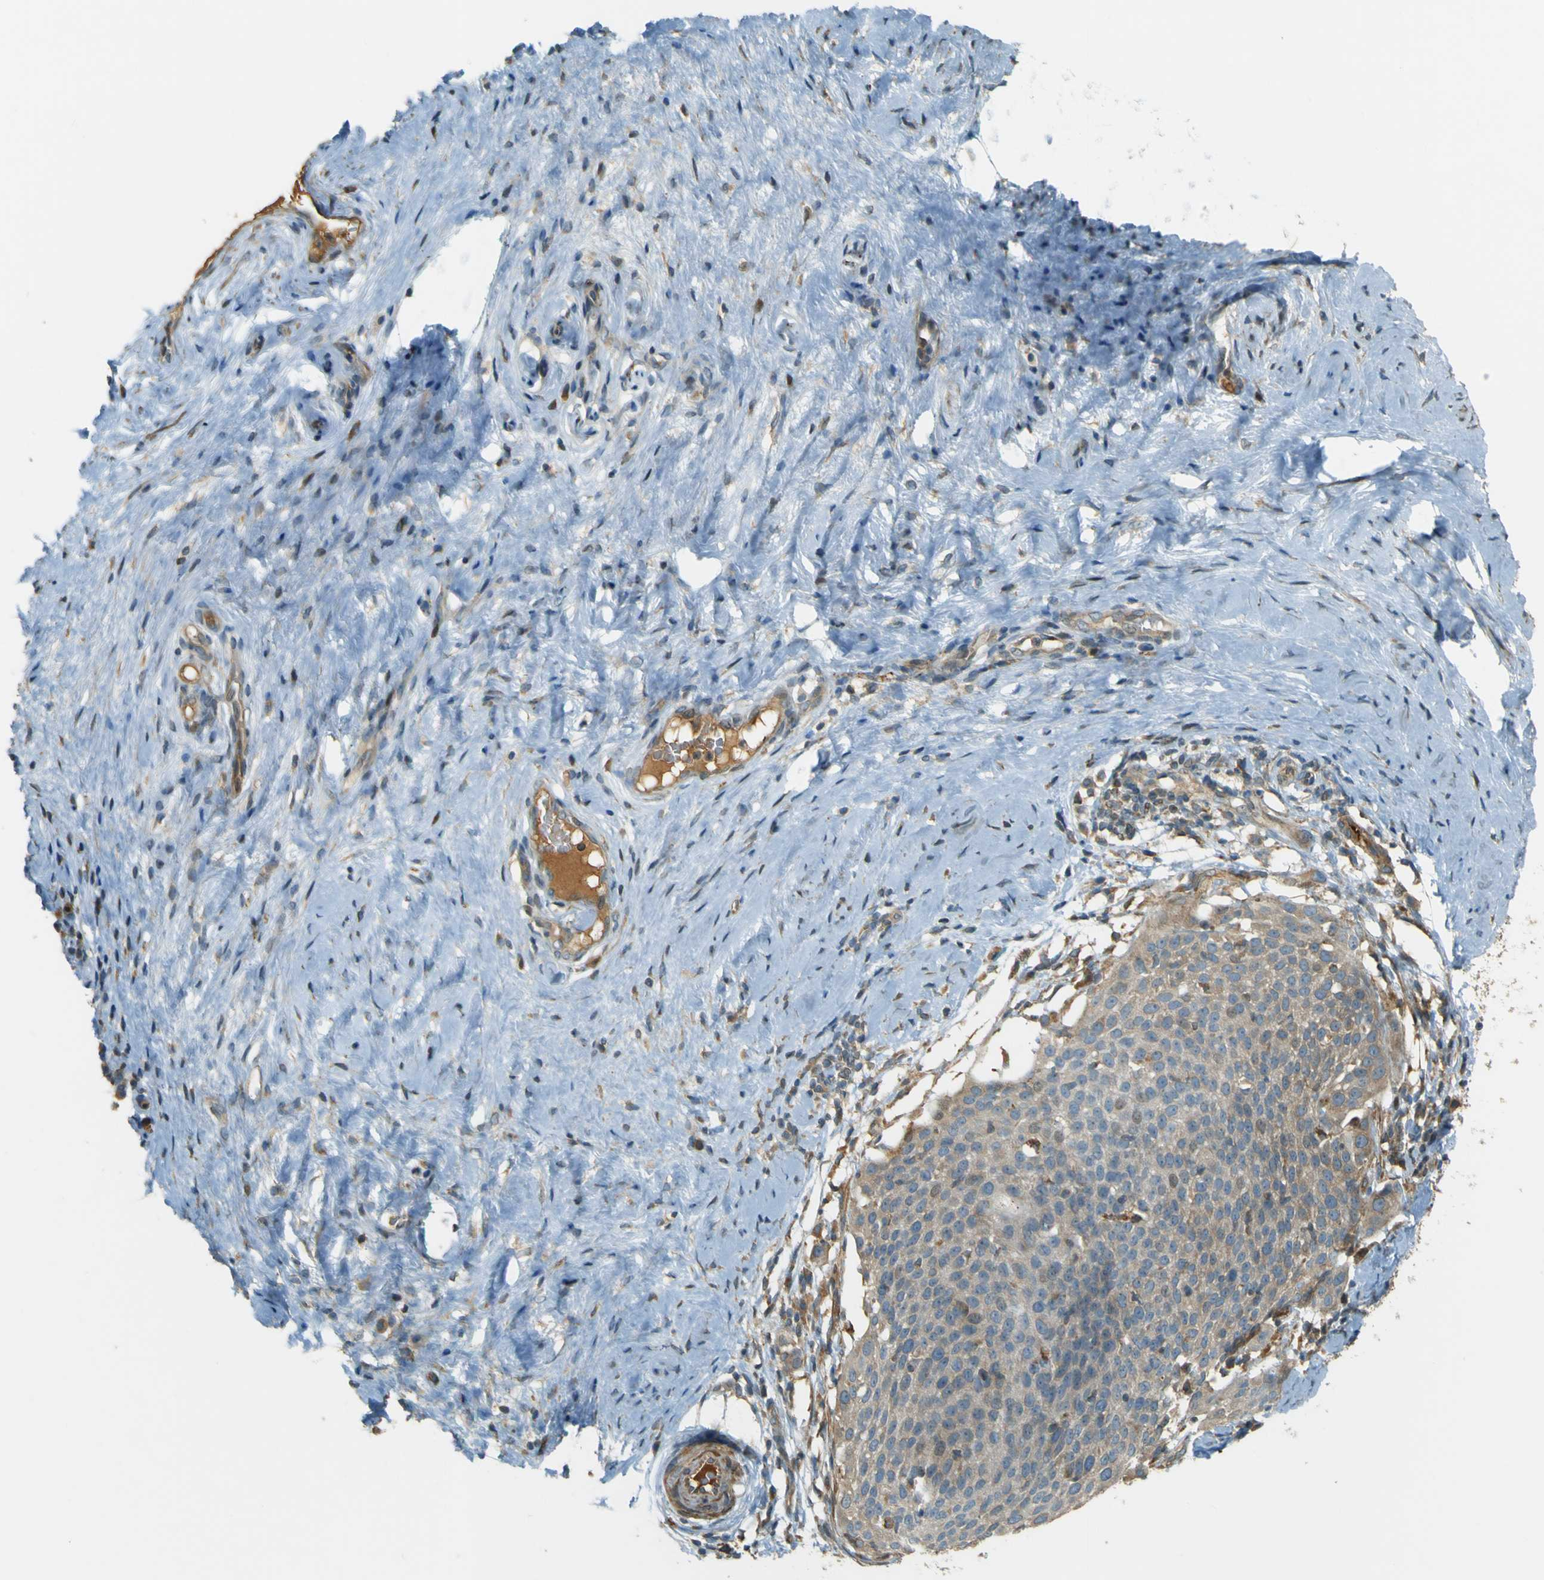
{"staining": {"intensity": "weak", "quantity": ">75%", "location": "cytoplasmic/membranous"}, "tissue": "cervical cancer", "cell_type": "Tumor cells", "image_type": "cancer", "snomed": [{"axis": "morphology", "description": "Squamous cell carcinoma, NOS"}, {"axis": "topography", "description": "Cervix"}], "caption": "Brown immunohistochemical staining in human cervical cancer reveals weak cytoplasmic/membranous positivity in approximately >75% of tumor cells. Nuclei are stained in blue.", "gene": "LPCAT1", "patient": {"sex": "female", "age": 51}}